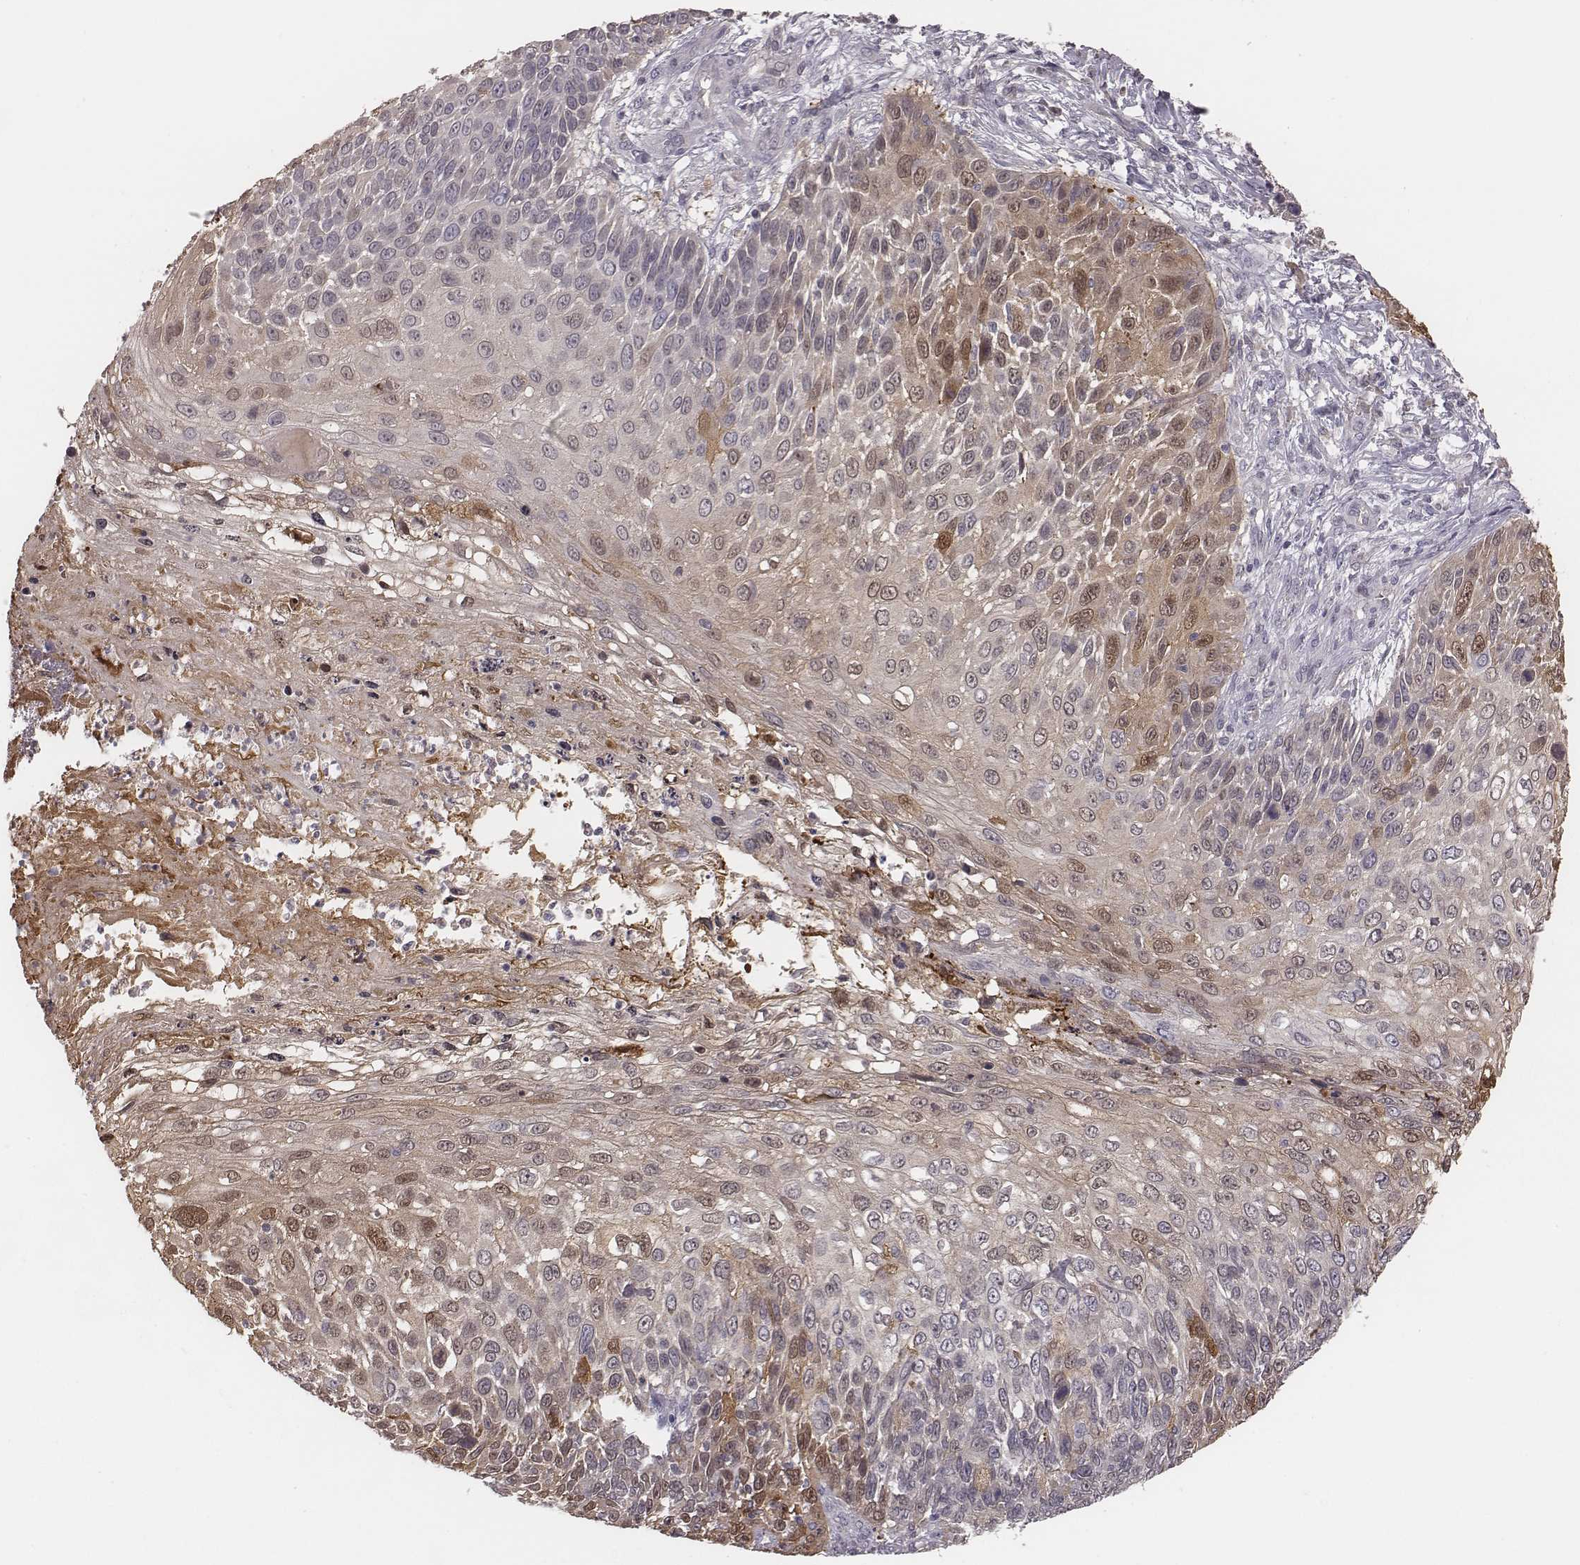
{"staining": {"intensity": "moderate", "quantity": "25%-75%", "location": "cytoplasmic/membranous,nuclear"}, "tissue": "skin cancer", "cell_type": "Tumor cells", "image_type": "cancer", "snomed": [{"axis": "morphology", "description": "Squamous cell carcinoma, NOS"}, {"axis": "topography", "description": "Skin"}], "caption": "Immunohistochemical staining of human skin cancer shows moderate cytoplasmic/membranous and nuclear protein staining in approximately 25%-75% of tumor cells. Ihc stains the protein of interest in brown and the nuclei are stained blue.", "gene": "TLX3", "patient": {"sex": "male", "age": 92}}